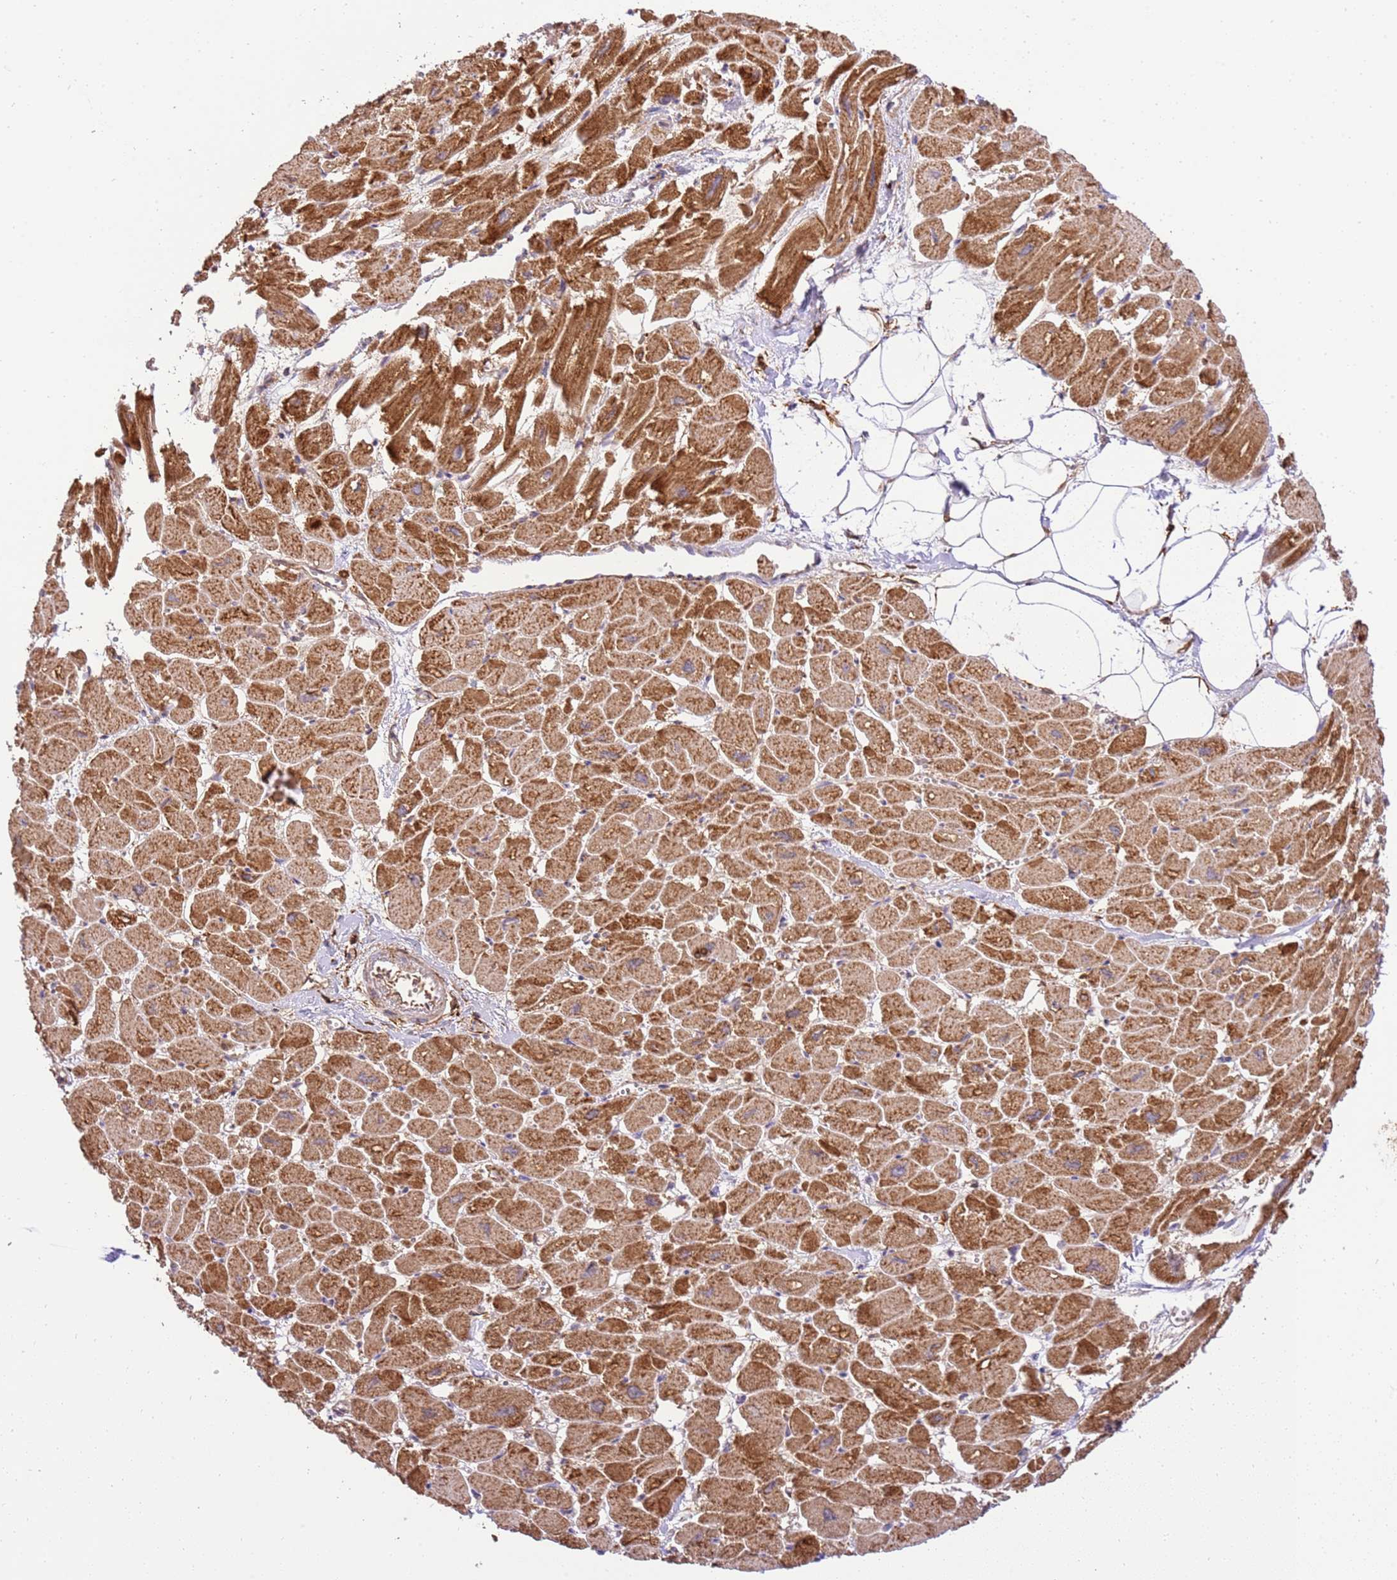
{"staining": {"intensity": "strong", "quantity": ">75%", "location": "cytoplasmic/membranous"}, "tissue": "heart muscle", "cell_type": "Cardiomyocytes", "image_type": "normal", "snomed": [{"axis": "morphology", "description": "Normal tissue, NOS"}, {"axis": "topography", "description": "Heart"}], "caption": "Immunohistochemical staining of normal heart muscle reveals strong cytoplasmic/membranous protein positivity in approximately >75% of cardiomyocytes.", "gene": "SPATA2L", "patient": {"sex": "male", "age": 54}}